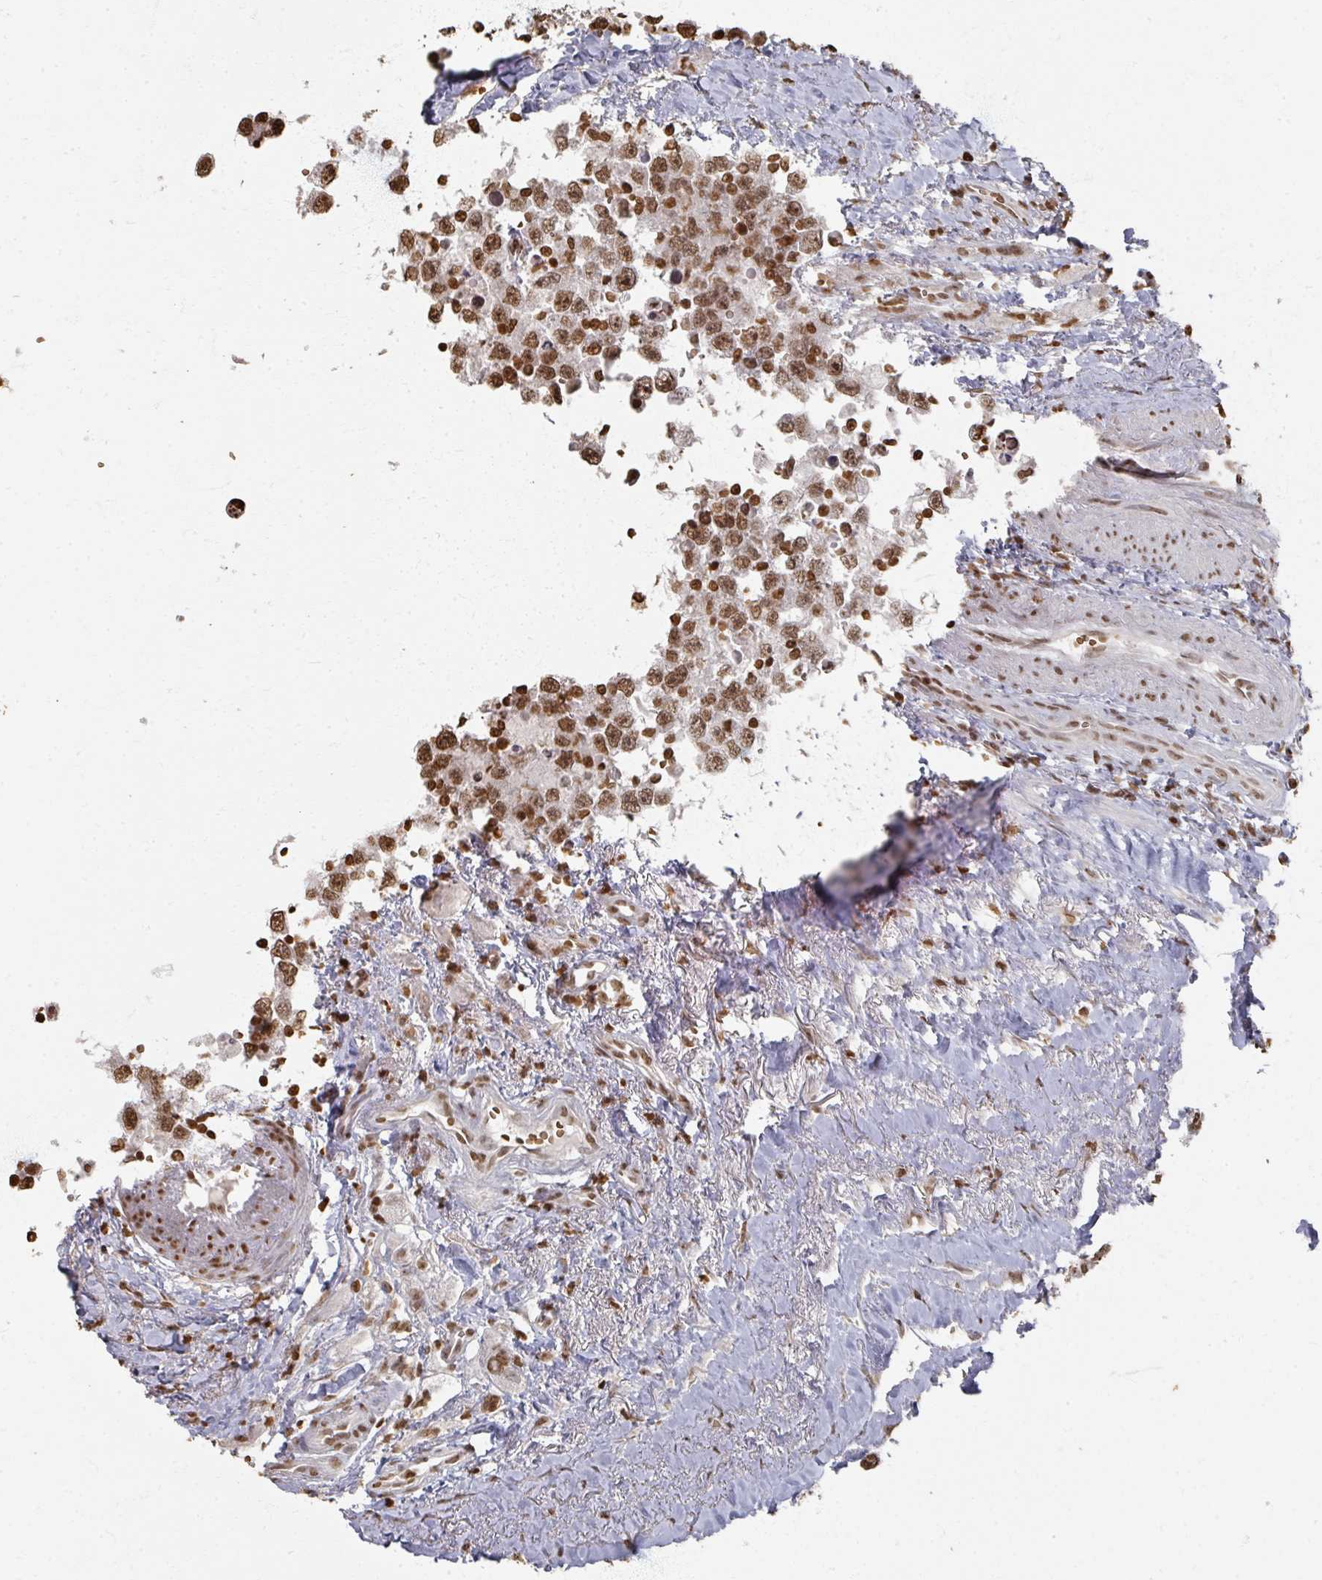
{"staining": {"intensity": "moderate", "quantity": ">75%", "location": "nuclear"}, "tissue": "testis cancer", "cell_type": "Tumor cells", "image_type": "cancer", "snomed": [{"axis": "morphology", "description": "Carcinoma, Embryonal, NOS"}, {"axis": "topography", "description": "Testis"}], "caption": "Tumor cells exhibit medium levels of moderate nuclear staining in approximately >75% of cells in embryonal carcinoma (testis).", "gene": "DCUN1D5", "patient": {"sex": "male", "age": 83}}